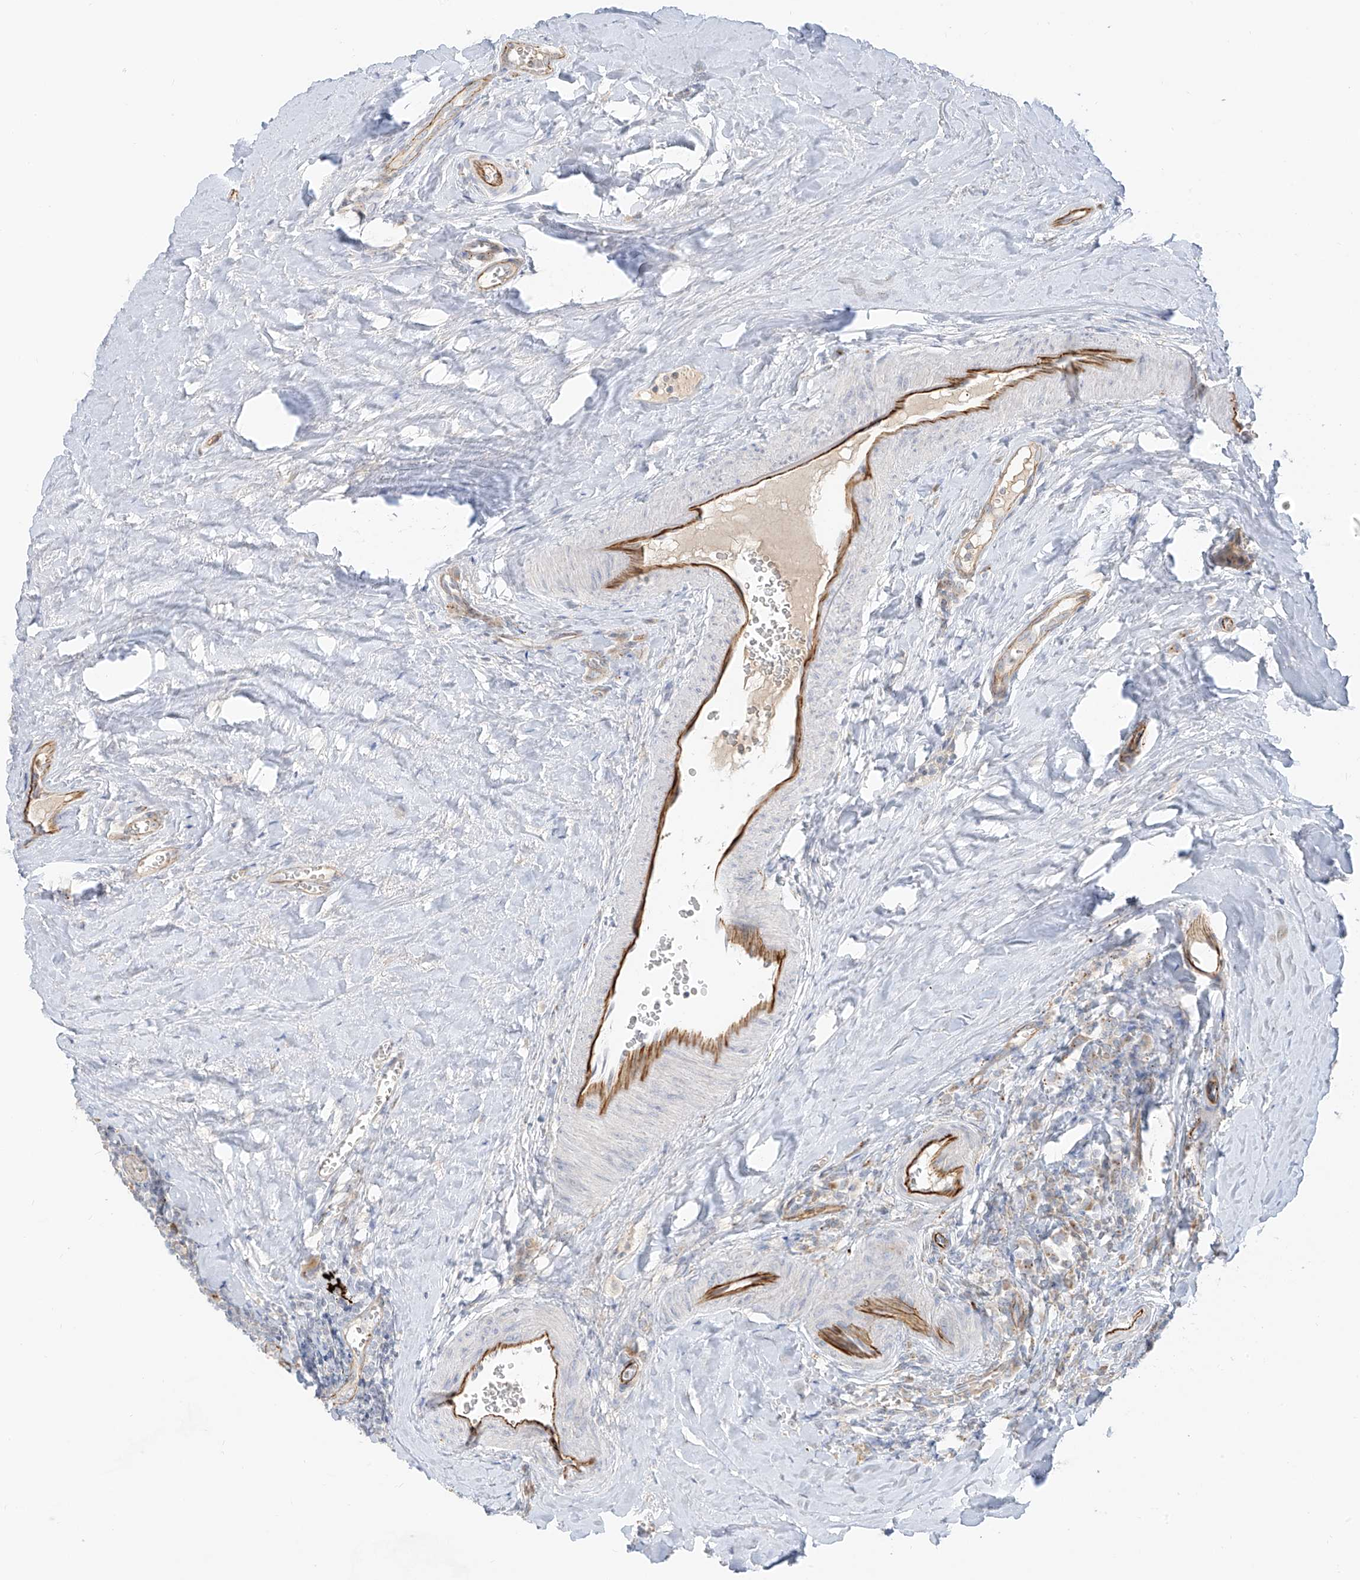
{"staining": {"intensity": "negative", "quantity": "none", "location": "none"}, "tissue": "tonsil", "cell_type": "Germinal center cells", "image_type": "normal", "snomed": [{"axis": "morphology", "description": "Normal tissue, NOS"}, {"axis": "topography", "description": "Tonsil"}], "caption": "Photomicrograph shows no protein staining in germinal center cells of benign tonsil.", "gene": "C2orf42", "patient": {"sex": "male", "age": 27}}